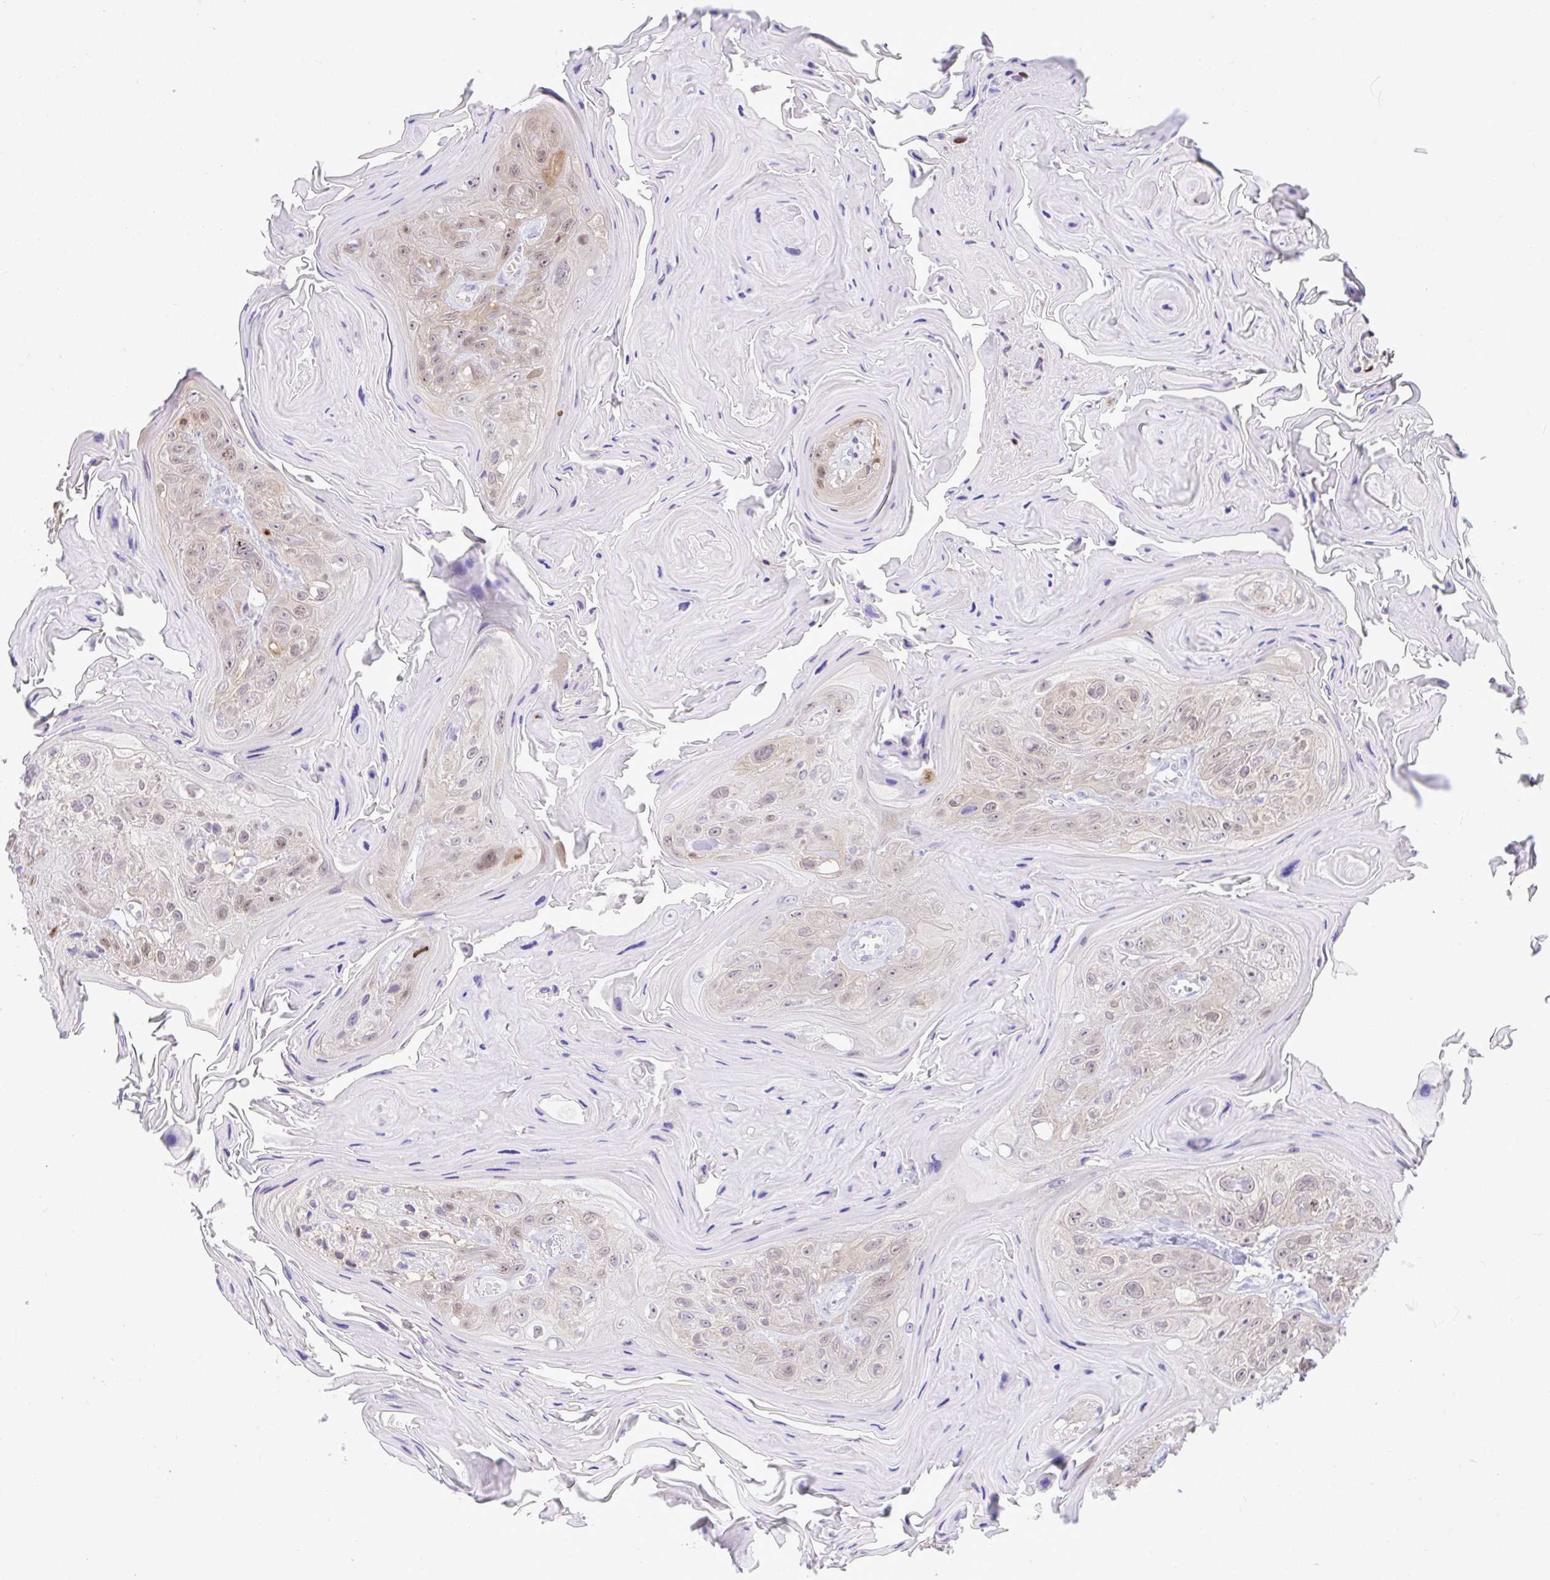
{"staining": {"intensity": "weak", "quantity": "25%-75%", "location": "nuclear"}, "tissue": "head and neck cancer", "cell_type": "Tumor cells", "image_type": "cancer", "snomed": [{"axis": "morphology", "description": "Squamous cell carcinoma, NOS"}, {"axis": "topography", "description": "Head-Neck"}], "caption": "Squamous cell carcinoma (head and neck) stained with a brown dye reveals weak nuclear positive positivity in about 25%-75% of tumor cells.", "gene": "ZNF485", "patient": {"sex": "female", "age": 59}}